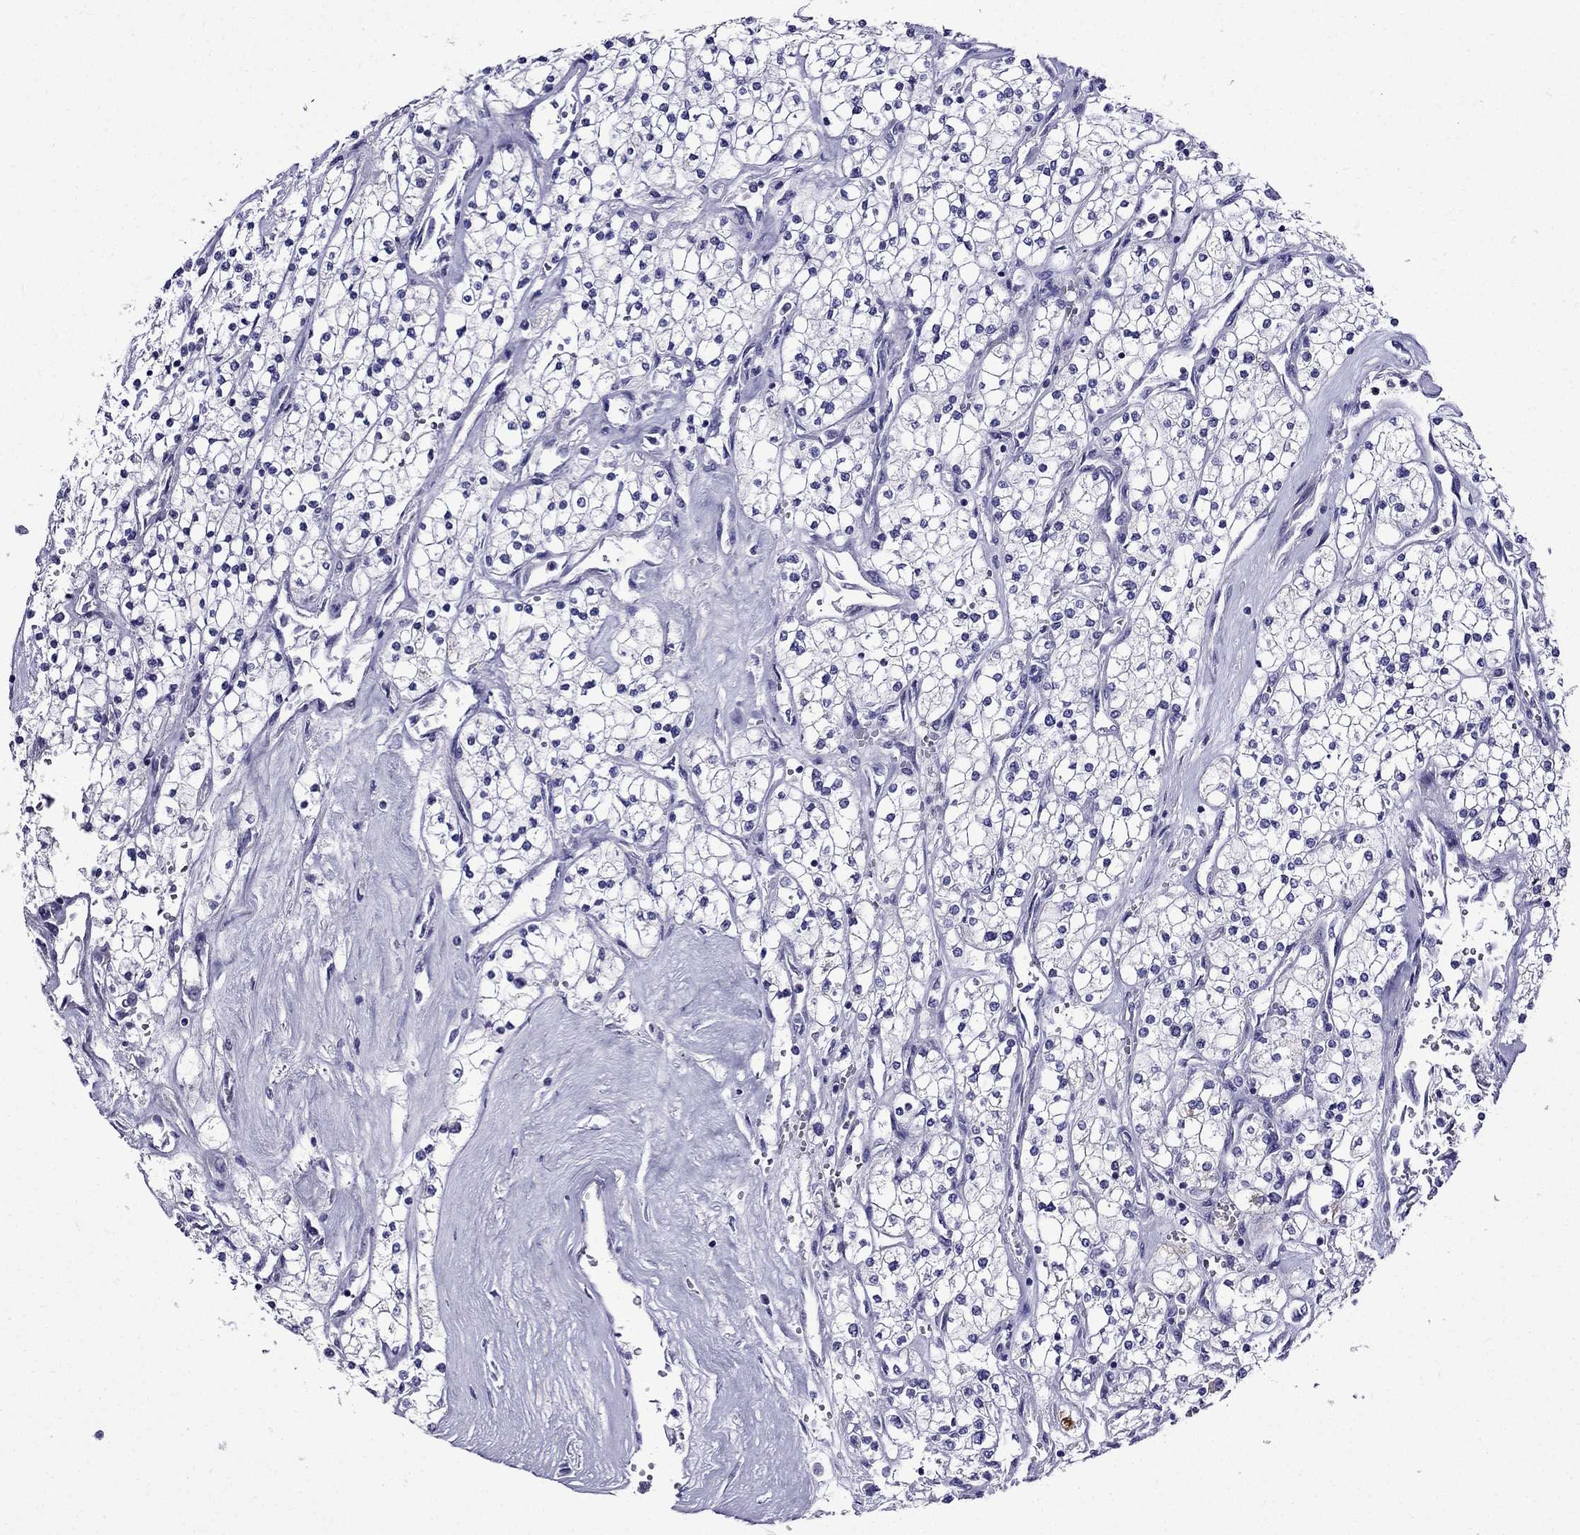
{"staining": {"intensity": "negative", "quantity": "none", "location": "none"}, "tissue": "renal cancer", "cell_type": "Tumor cells", "image_type": "cancer", "snomed": [{"axis": "morphology", "description": "Adenocarcinoma, NOS"}, {"axis": "topography", "description": "Kidney"}], "caption": "Immunohistochemical staining of renal cancer exhibits no significant expression in tumor cells.", "gene": "ERC2", "patient": {"sex": "male", "age": 80}}